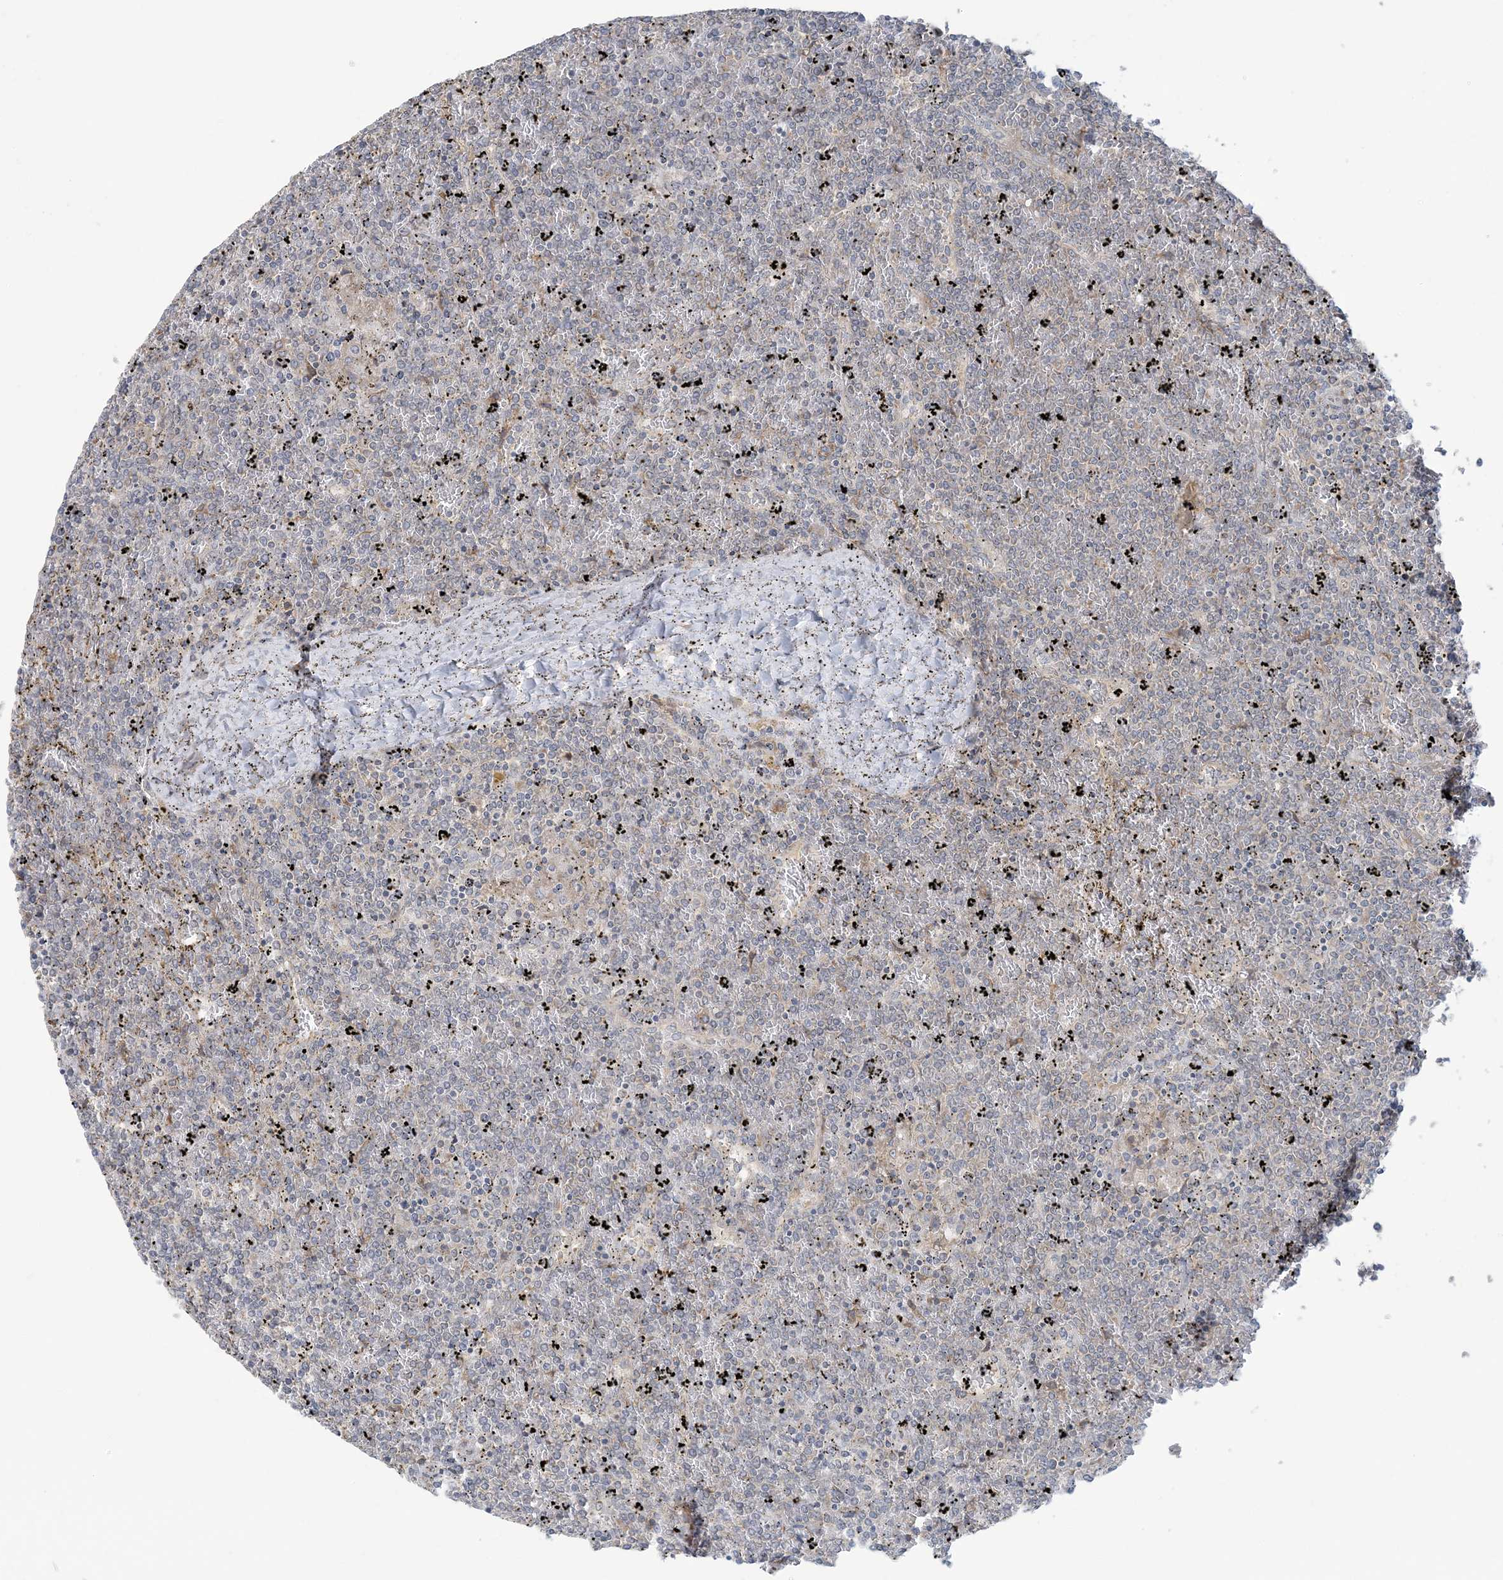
{"staining": {"intensity": "moderate", "quantity": "<25%", "location": "cytoplasmic/membranous"}, "tissue": "lymphoma", "cell_type": "Tumor cells", "image_type": "cancer", "snomed": [{"axis": "morphology", "description": "Malignant lymphoma, non-Hodgkin's type, Low grade"}, {"axis": "topography", "description": "Spleen"}], "caption": "Human lymphoma stained for a protein (brown) displays moderate cytoplasmic/membranous positive positivity in approximately <25% of tumor cells.", "gene": "EEFSEC", "patient": {"sex": "female", "age": 19}}